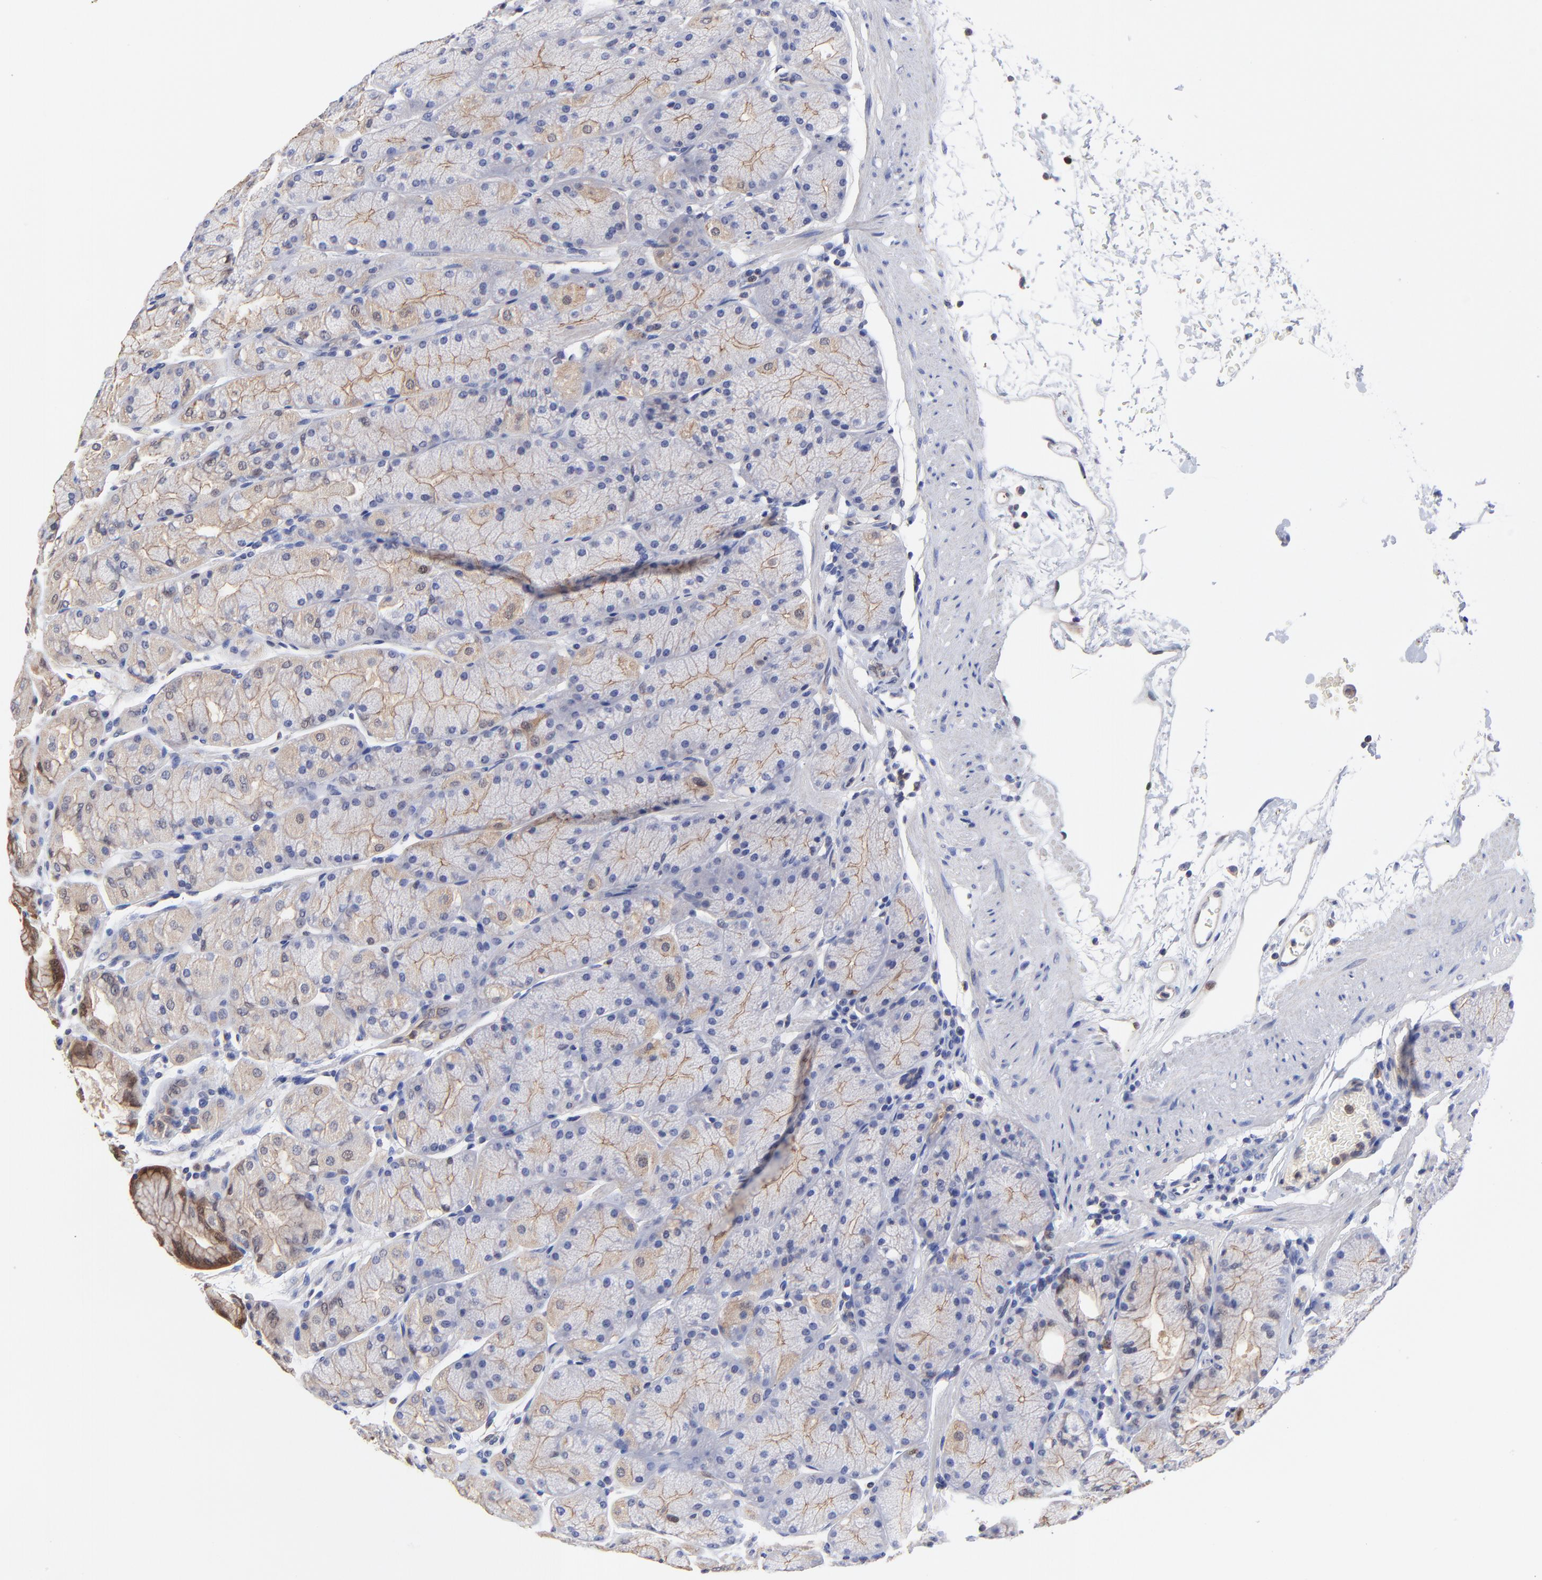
{"staining": {"intensity": "moderate", "quantity": "25%-75%", "location": "cytoplasmic/membranous,nuclear"}, "tissue": "stomach", "cell_type": "Glandular cells", "image_type": "normal", "snomed": [{"axis": "morphology", "description": "Normal tissue, NOS"}, {"axis": "topography", "description": "Stomach, upper"}, {"axis": "topography", "description": "Stomach"}], "caption": "Immunohistochemical staining of unremarkable stomach demonstrates 25%-75% levels of moderate cytoplasmic/membranous,nuclear protein staining in approximately 25%-75% of glandular cells.", "gene": "DCTPP1", "patient": {"sex": "male", "age": 76}}